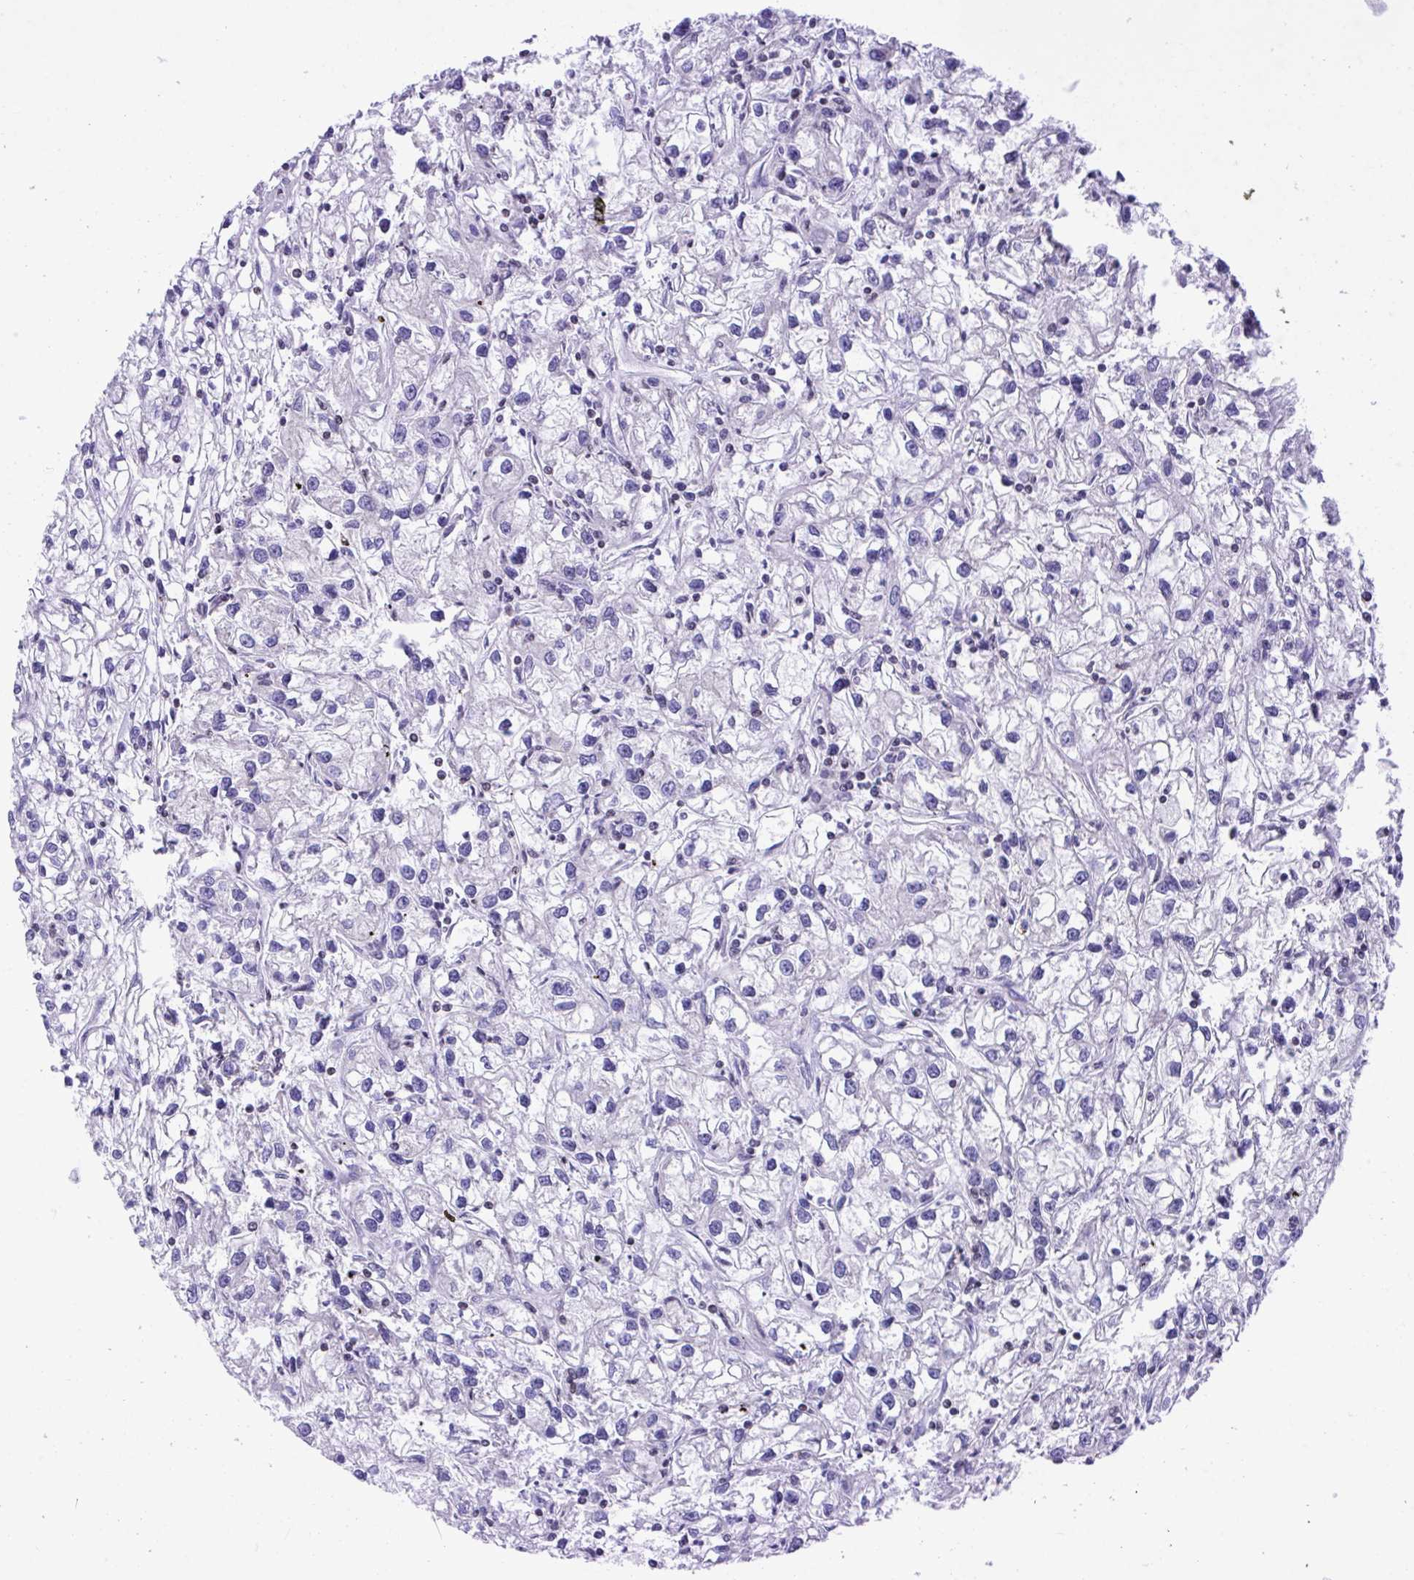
{"staining": {"intensity": "negative", "quantity": "none", "location": "none"}, "tissue": "renal cancer", "cell_type": "Tumor cells", "image_type": "cancer", "snomed": [{"axis": "morphology", "description": "Adenocarcinoma, NOS"}, {"axis": "topography", "description": "Kidney"}], "caption": "An immunohistochemistry image of renal cancer (adenocarcinoma) is shown. There is no staining in tumor cells of renal cancer (adenocarcinoma).", "gene": "SNX11", "patient": {"sex": "female", "age": 59}}